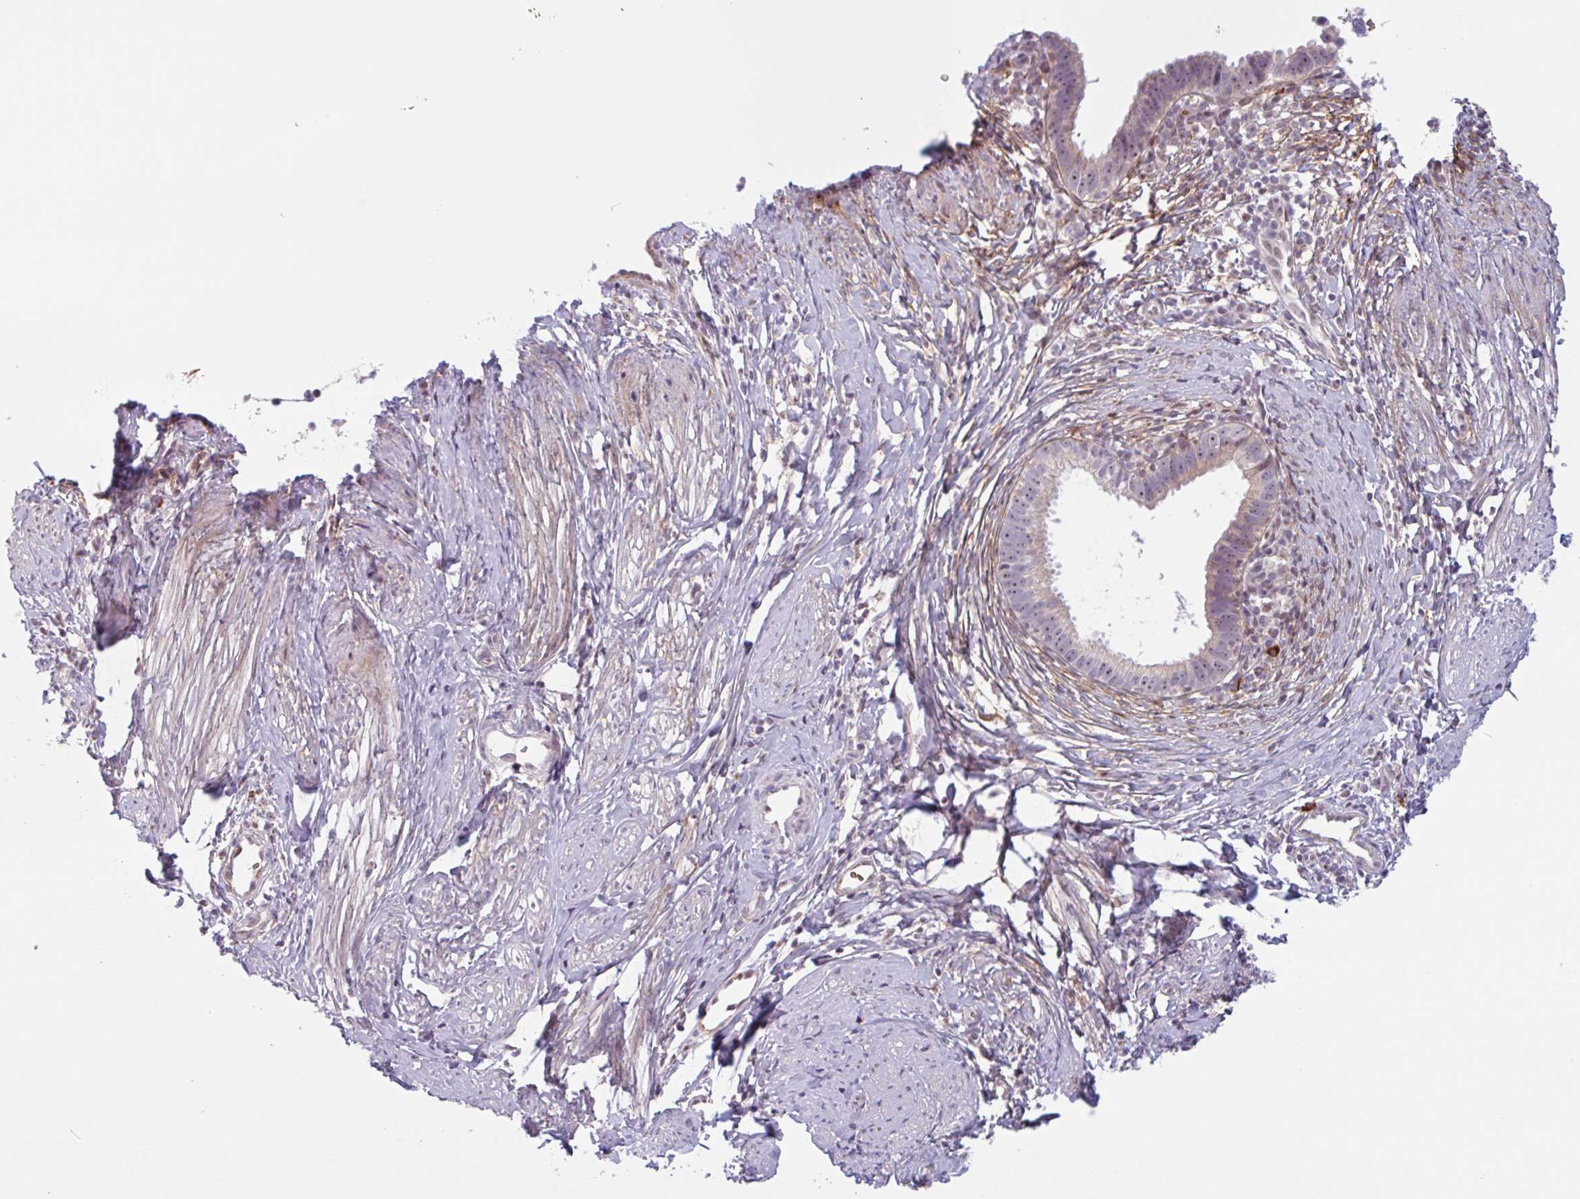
{"staining": {"intensity": "weak", "quantity": "25%-75%", "location": "cytoplasmic/membranous"}, "tissue": "cervical cancer", "cell_type": "Tumor cells", "image_type": "cancer", "snomed": [{"axis": "morphology", "description": "Adenocarcinoma, NOS"}, {"axis": "topography", "description": "Cervix"}], "caption": "Immunohistochemistry histopathology image of neoplastic tissue: adenocarcinoma (cervical) stained using immunohistochemistry (IHC) exhibits low levels of weak protein expression localized specifically in the cytoplasmic/membranous of tumor cells, appearing as a cytoplasmic/membranous brown color.", "gene": "TMEM119", "patient": {"sex": "female", "age": 36}}